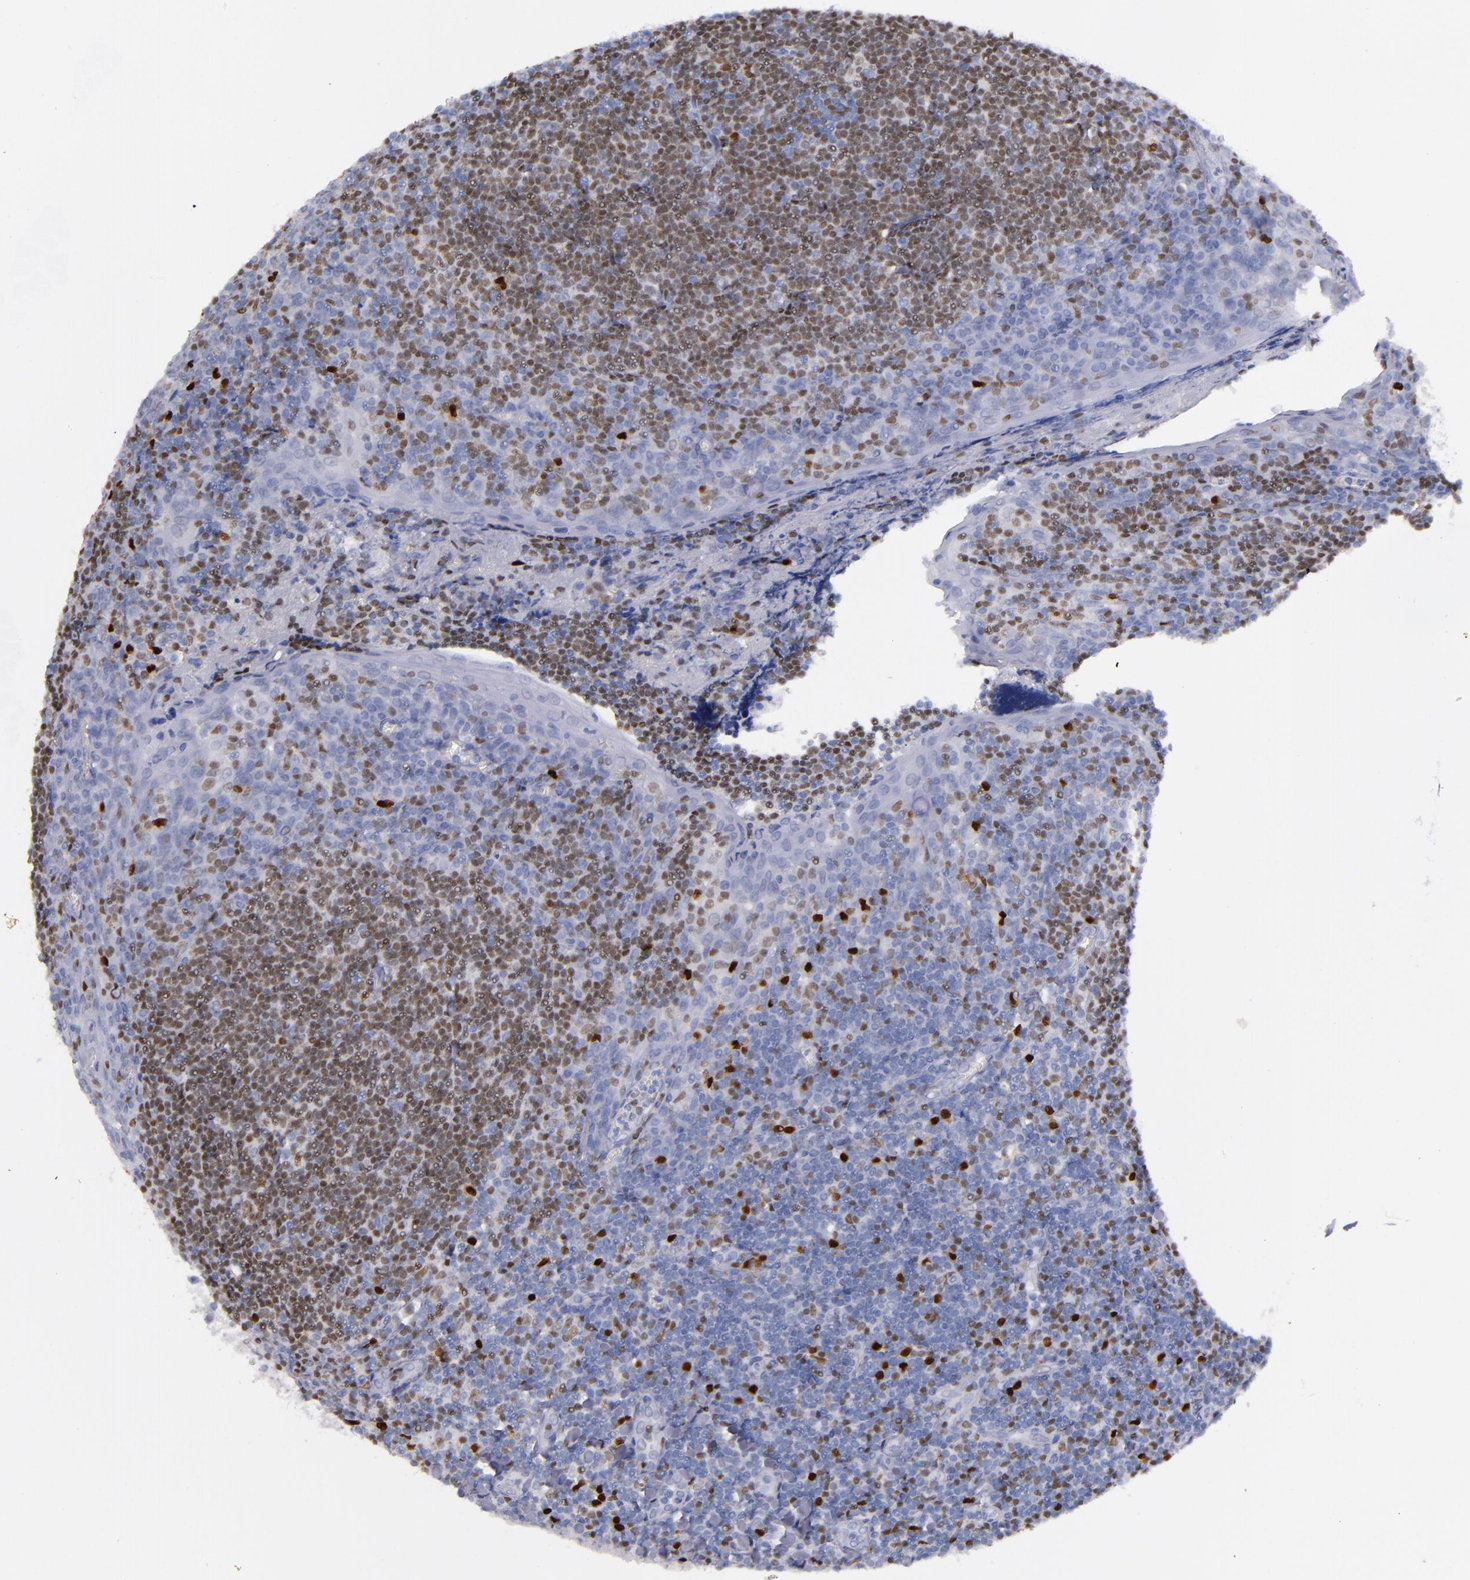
{"staining": {"intensity": "moderate", "quantity": "25%-75%", "location": "nuclear"}, "tissue": "tonsil", "cell_type": "Germinal center cells", "image_type": "normal", "snomed": [{"axis": "morphology", "description": "Normal tissue, NOS"}, {"axis": "topography", "description": "Tonsil"}], "caption": "A brown stain highlights moderate nuclear positivity of a protein in germinal center cells of benign tonsil.", "gene": "IRF8", "patient": {"sex": "male", "age": 20}}